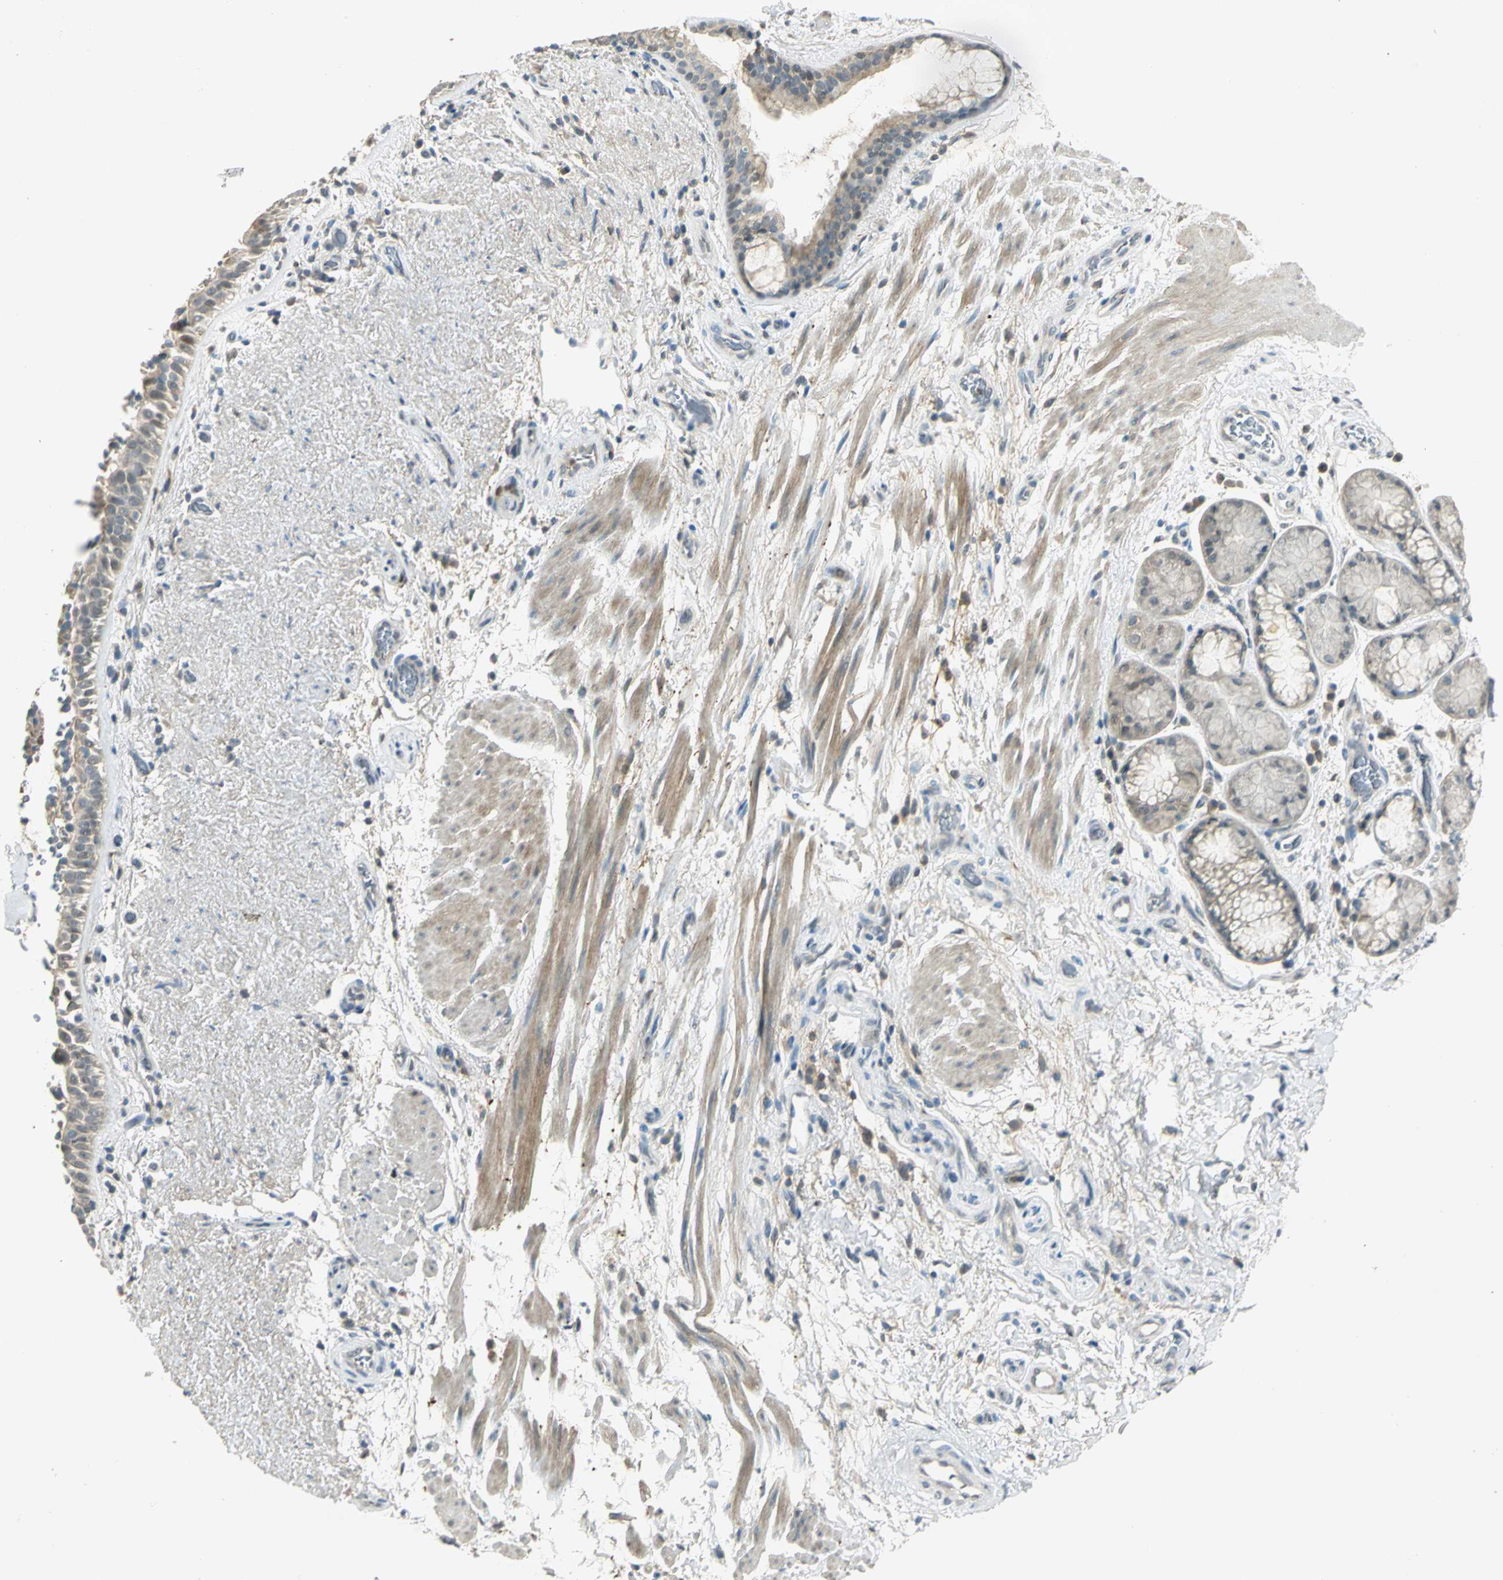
{"staining": {"intensity": "weak", "quantity": "25%-75%", "location": "cytoplasmic/membranous"}, "tissue": "bronchus", "cell_type": "Respiratory epithelial cells", "image_type": "normal", "snomed": [{"axis": "morphology", "description": "Normal tissue, NOS"}, {"axis": "topography", "description": "Bronchus"}], "caption": "The histopathology image displays staining of unremarkable bronchus, revealing weak cytoplasmic/membranous protein expression (brown color) within respiratory epithelial cells.", "gene": "BIRC2", "patient": {"sex": "female", "age": 54}}